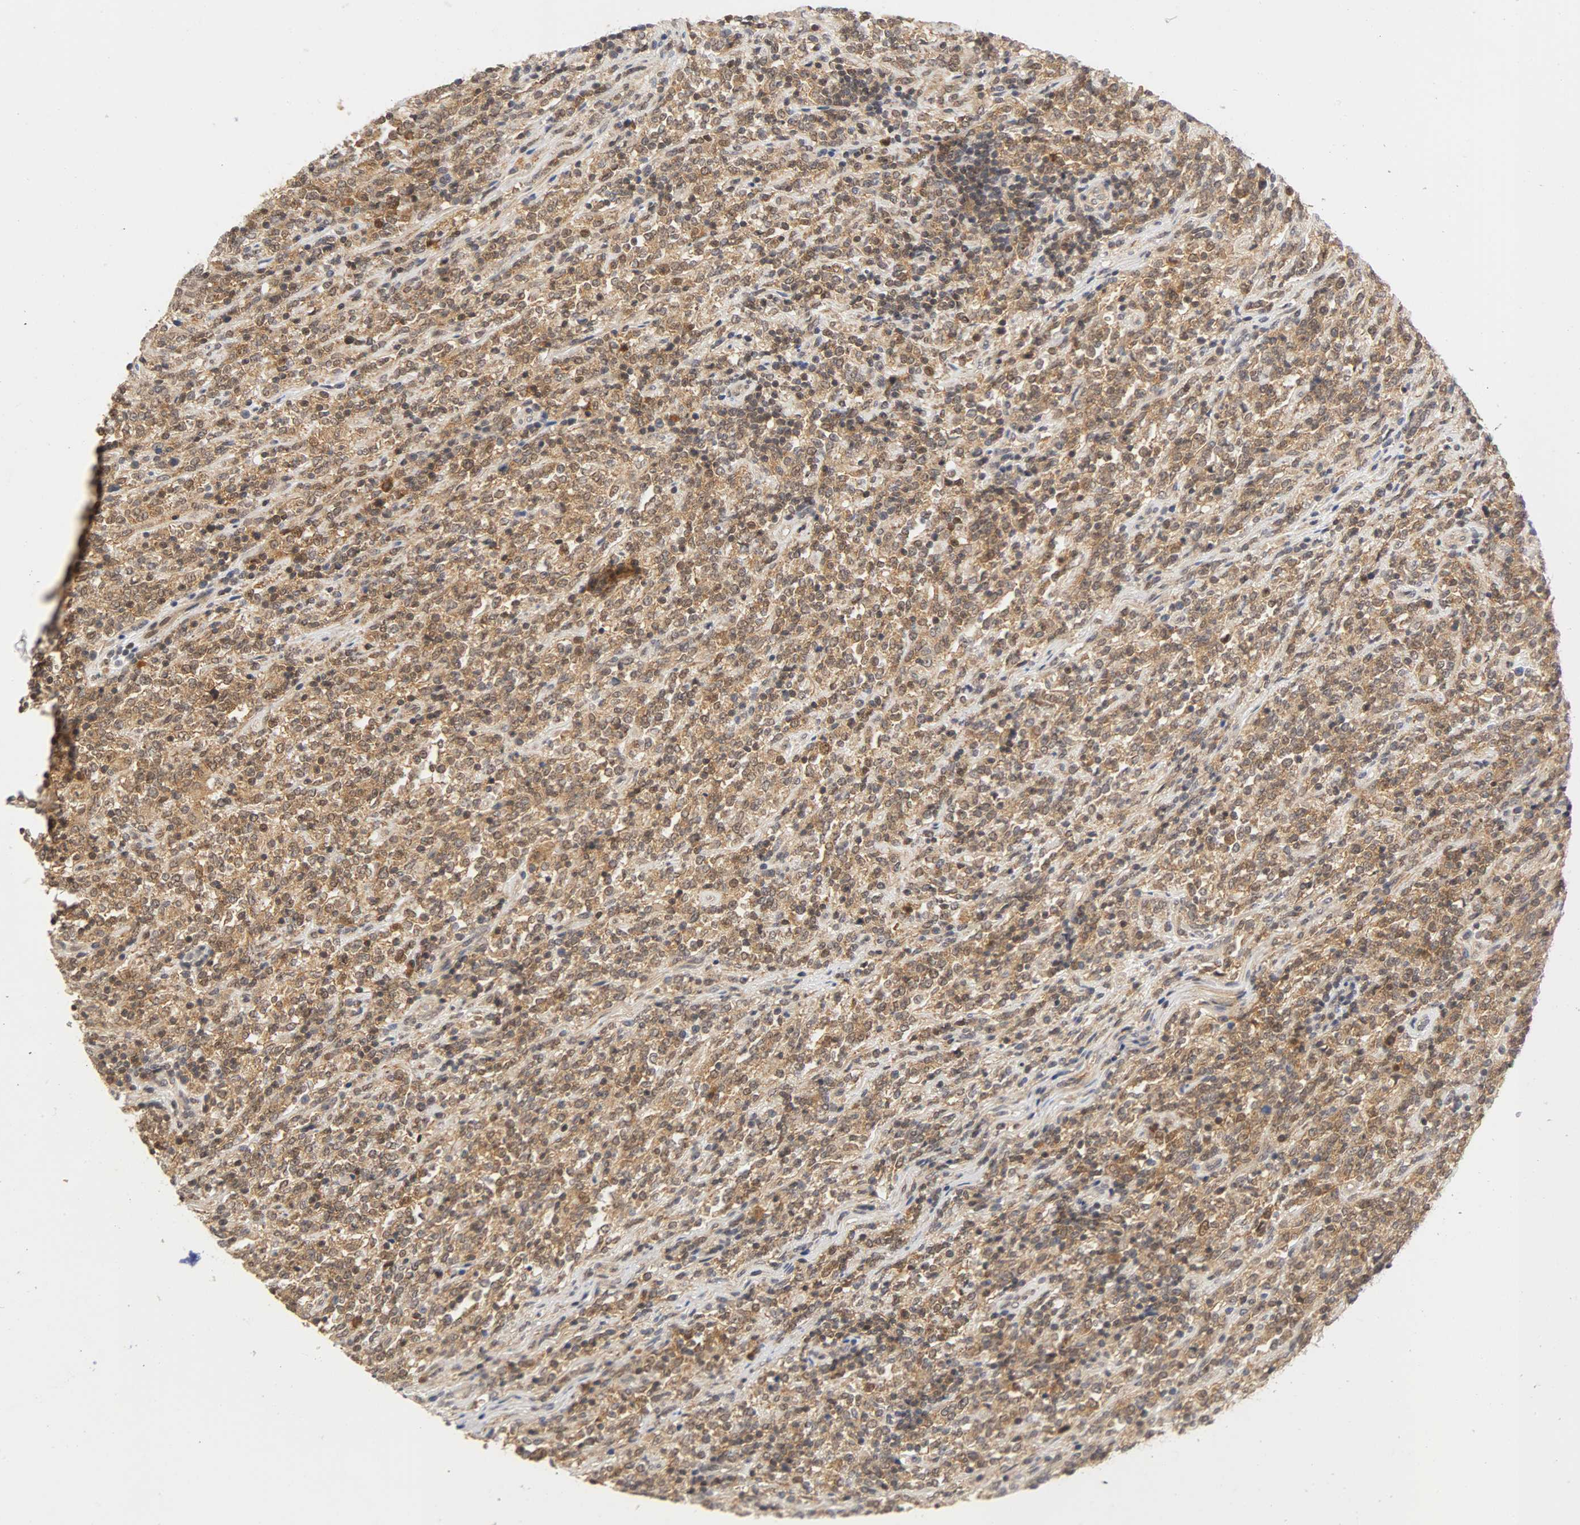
{"staining": {"intensity": "moderate", "quantity": ">75%", "location": "cytoplasmic/membranous,nuclear"}, "tissue": "lymphoma", "cell_type": "Tumor cells", "image_type": "cancer", "snomed": [{"axis": "morphology", "description": "Malignant lymphoma, non-Hodgkin's type, High grade"}, {"axis": "topography", "description": "Soft tissue"}], "caption": "Immunohistochemistry image of neoplastic tissue: malignant lymphoma, non-Hodgkin's type (high-grade) stained using IHC reveals medium levels of moderate protein expression localized specifically in the cytoplasmic/membranous and nuclear of tumor cells, appearing as a cytoplasmic/membranous and nuclear brown color.", "gene": "UBE2M", "patient": {"sex": "male", "age": 18}}